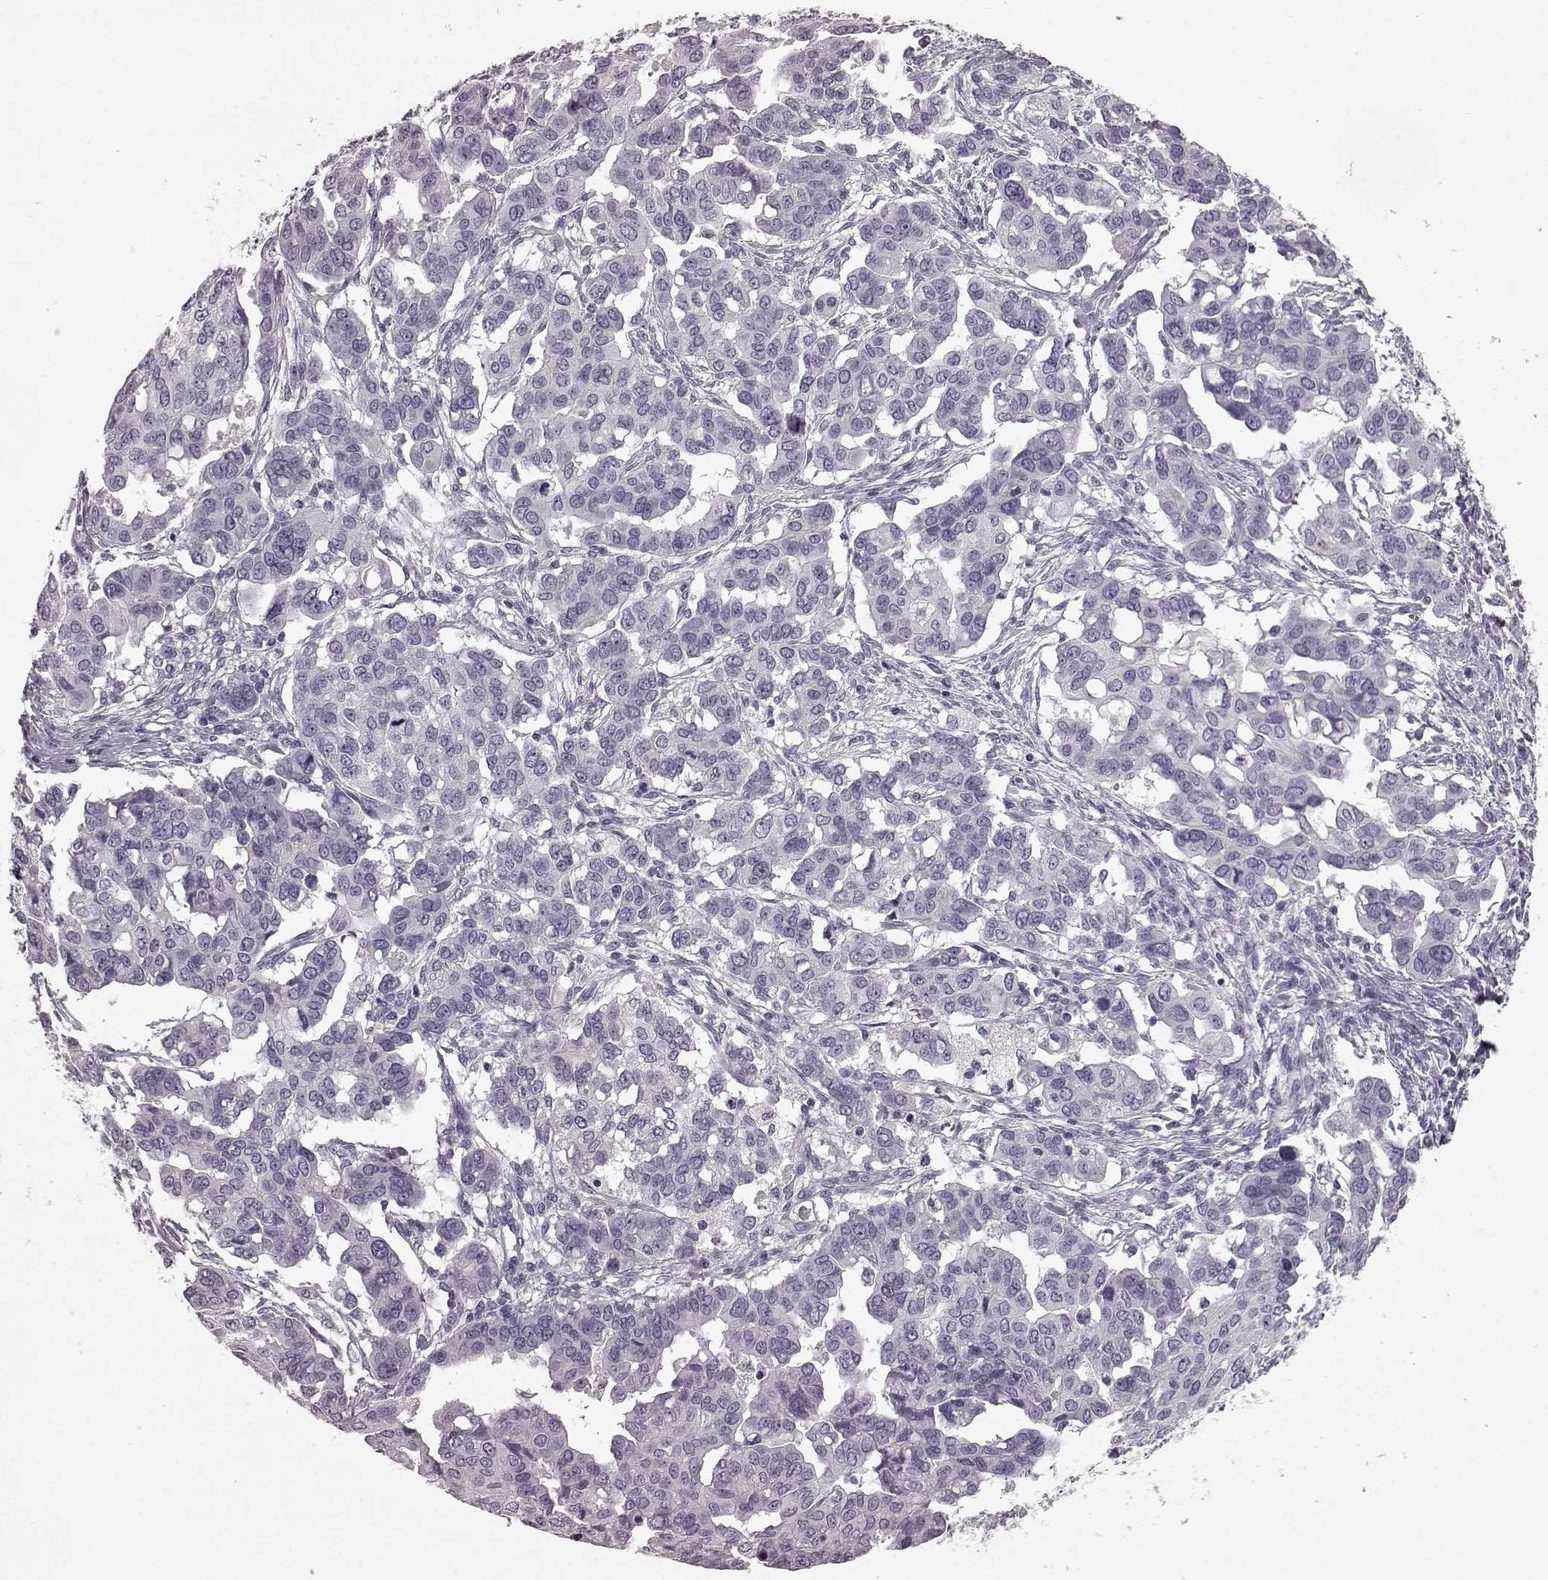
{"staining": {"intensity": "negative", "quantity": "none", "location": "none"}, "tissue": "ovarian cancer", "cell_type": "Tumor cells", "image_type": "cancer", "snomed": [{"axis": "morphology", "description": "Carcinoma, endometroid"}, {"axis": "topography", "description": "Ovary"}], "caption": "DAB immunohistochemical staining of human ovarian cancer (endometroid carcinoma) displays no significant positivity in tumor cells.", "gene": "CST7", "patient": {"sex": "female", "age": 78}}